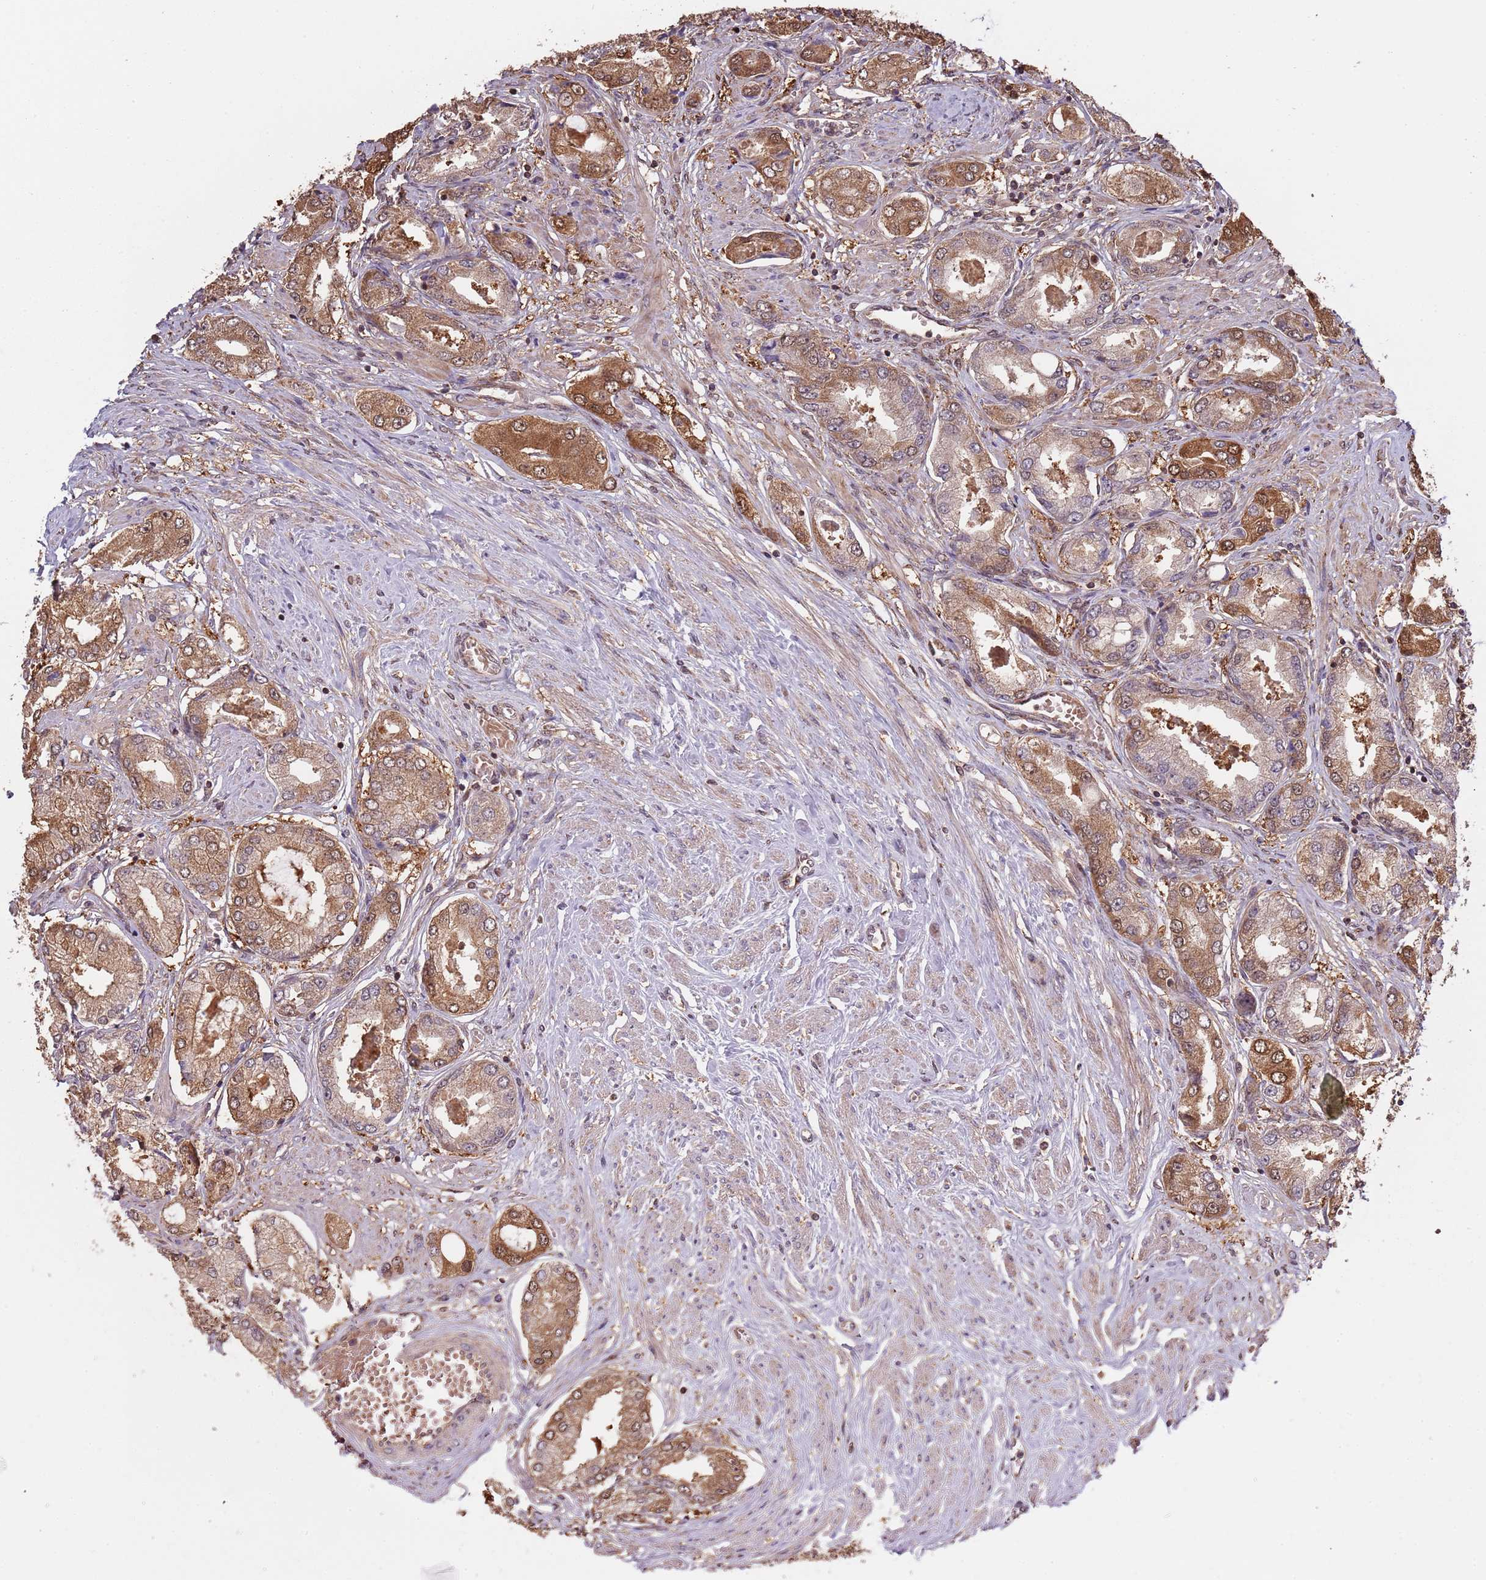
{"staining": {"intensity": "moderate", "quantity": ">75%", "location": "cytoplasmic/membranous,nuclear"}, "tissue": "prostate cancer", "cell_type": "Tumor cells", "image_type": "cancer", "snomed": [{"axis": "morphology", "description": "Adenocarcinoma, High grade"}, {"axis": "topography", "description": "Prostate"}], "caption": "Moderate cytoplasmic/membranous and nuclear protein staining is identified in about >75% of tumor cells in adenocarcinoma (high-grade) (prostate).", "gene": "IL17RD", "patient": {"sex": "male", "age": 68}}